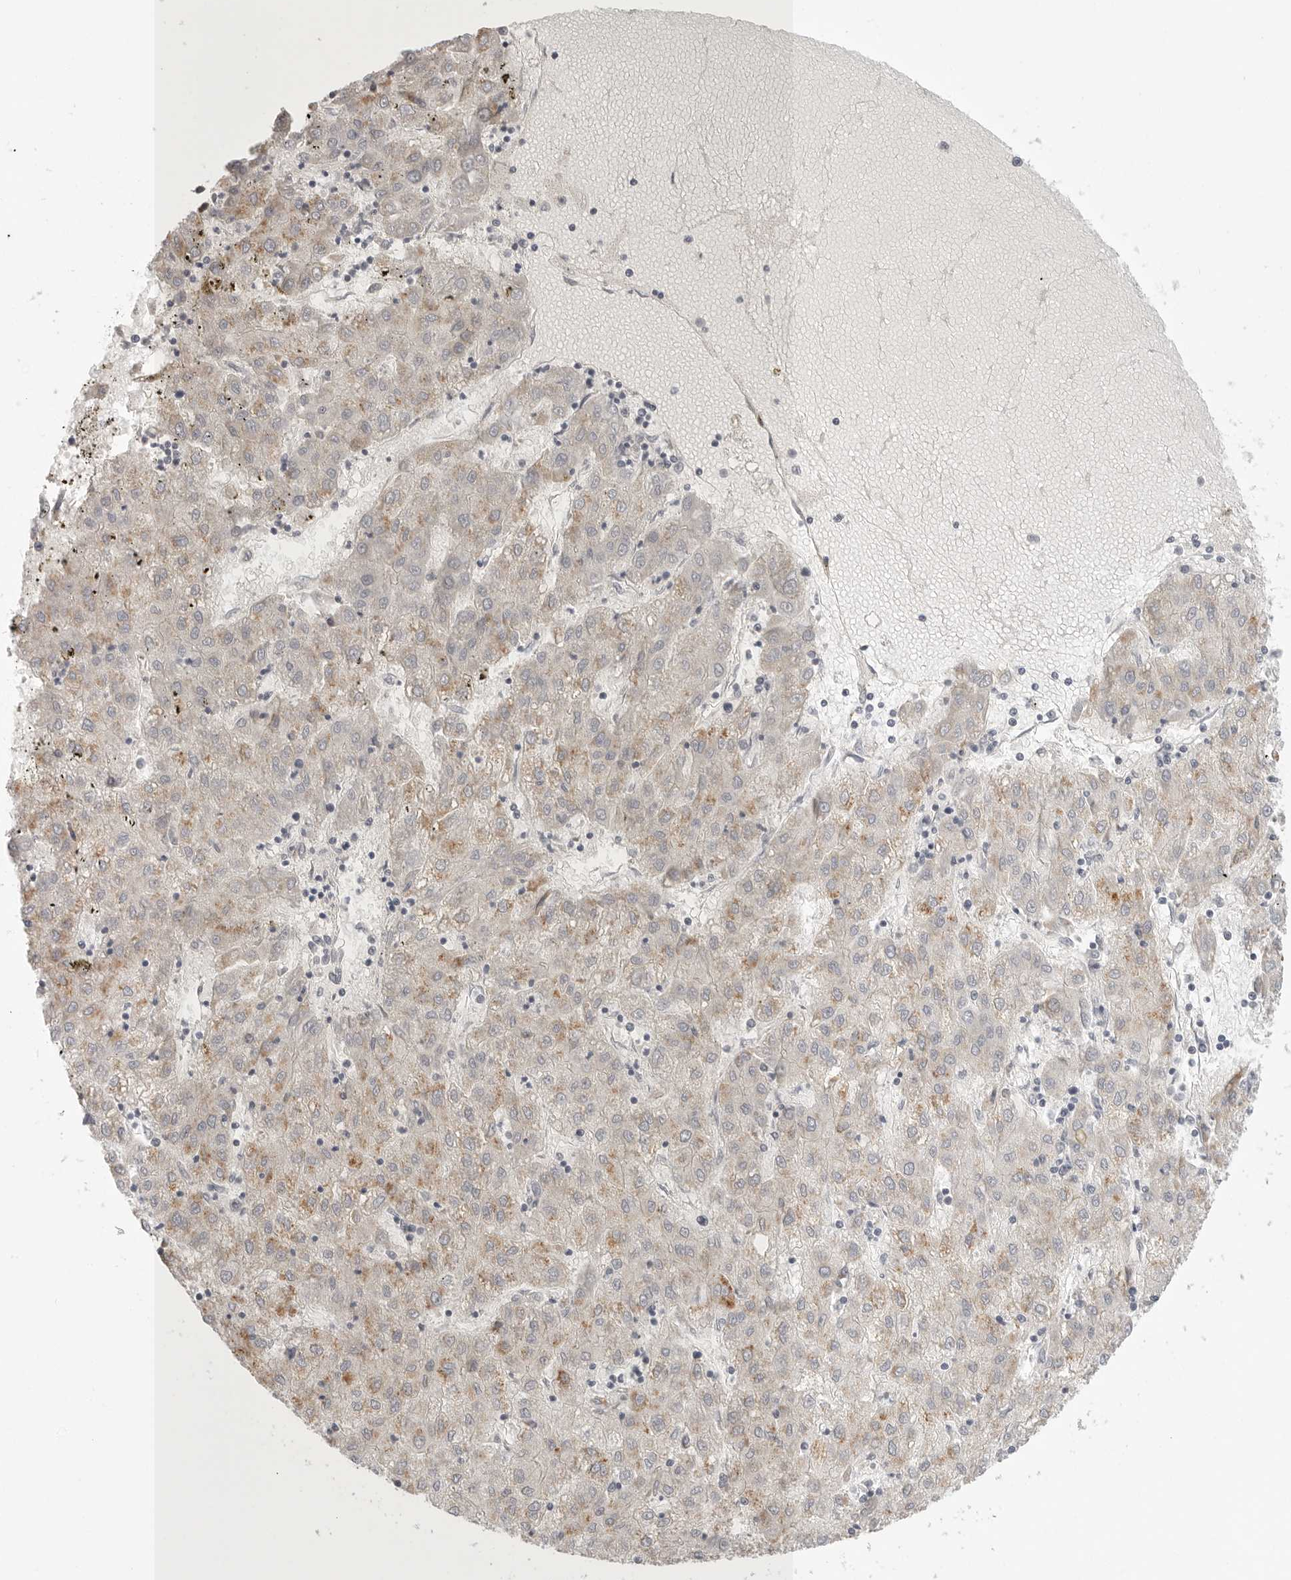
{"staining": {"intensity": "weak", "quantity": "25%-75%", "location": "cytoplasmic/membranous"}, "tissue": "liver cancer", "cell_type": "Tumor cells", "image_type": "cancer", "snomed": [{"axis": "morphology", "description": "Carcinoma, Hepatocellular, NOS"}, {"axis": "topography", "description": "Liver"}], "caption": "Immunohistochemical staining of liver hepatocellular carcinoma reveals weak cytoplasmic/membranous protein expression in approximately 25%-75% of tumor cells.", "gene": "STAB2", "patient": {"sex": "male", "age": 72}}